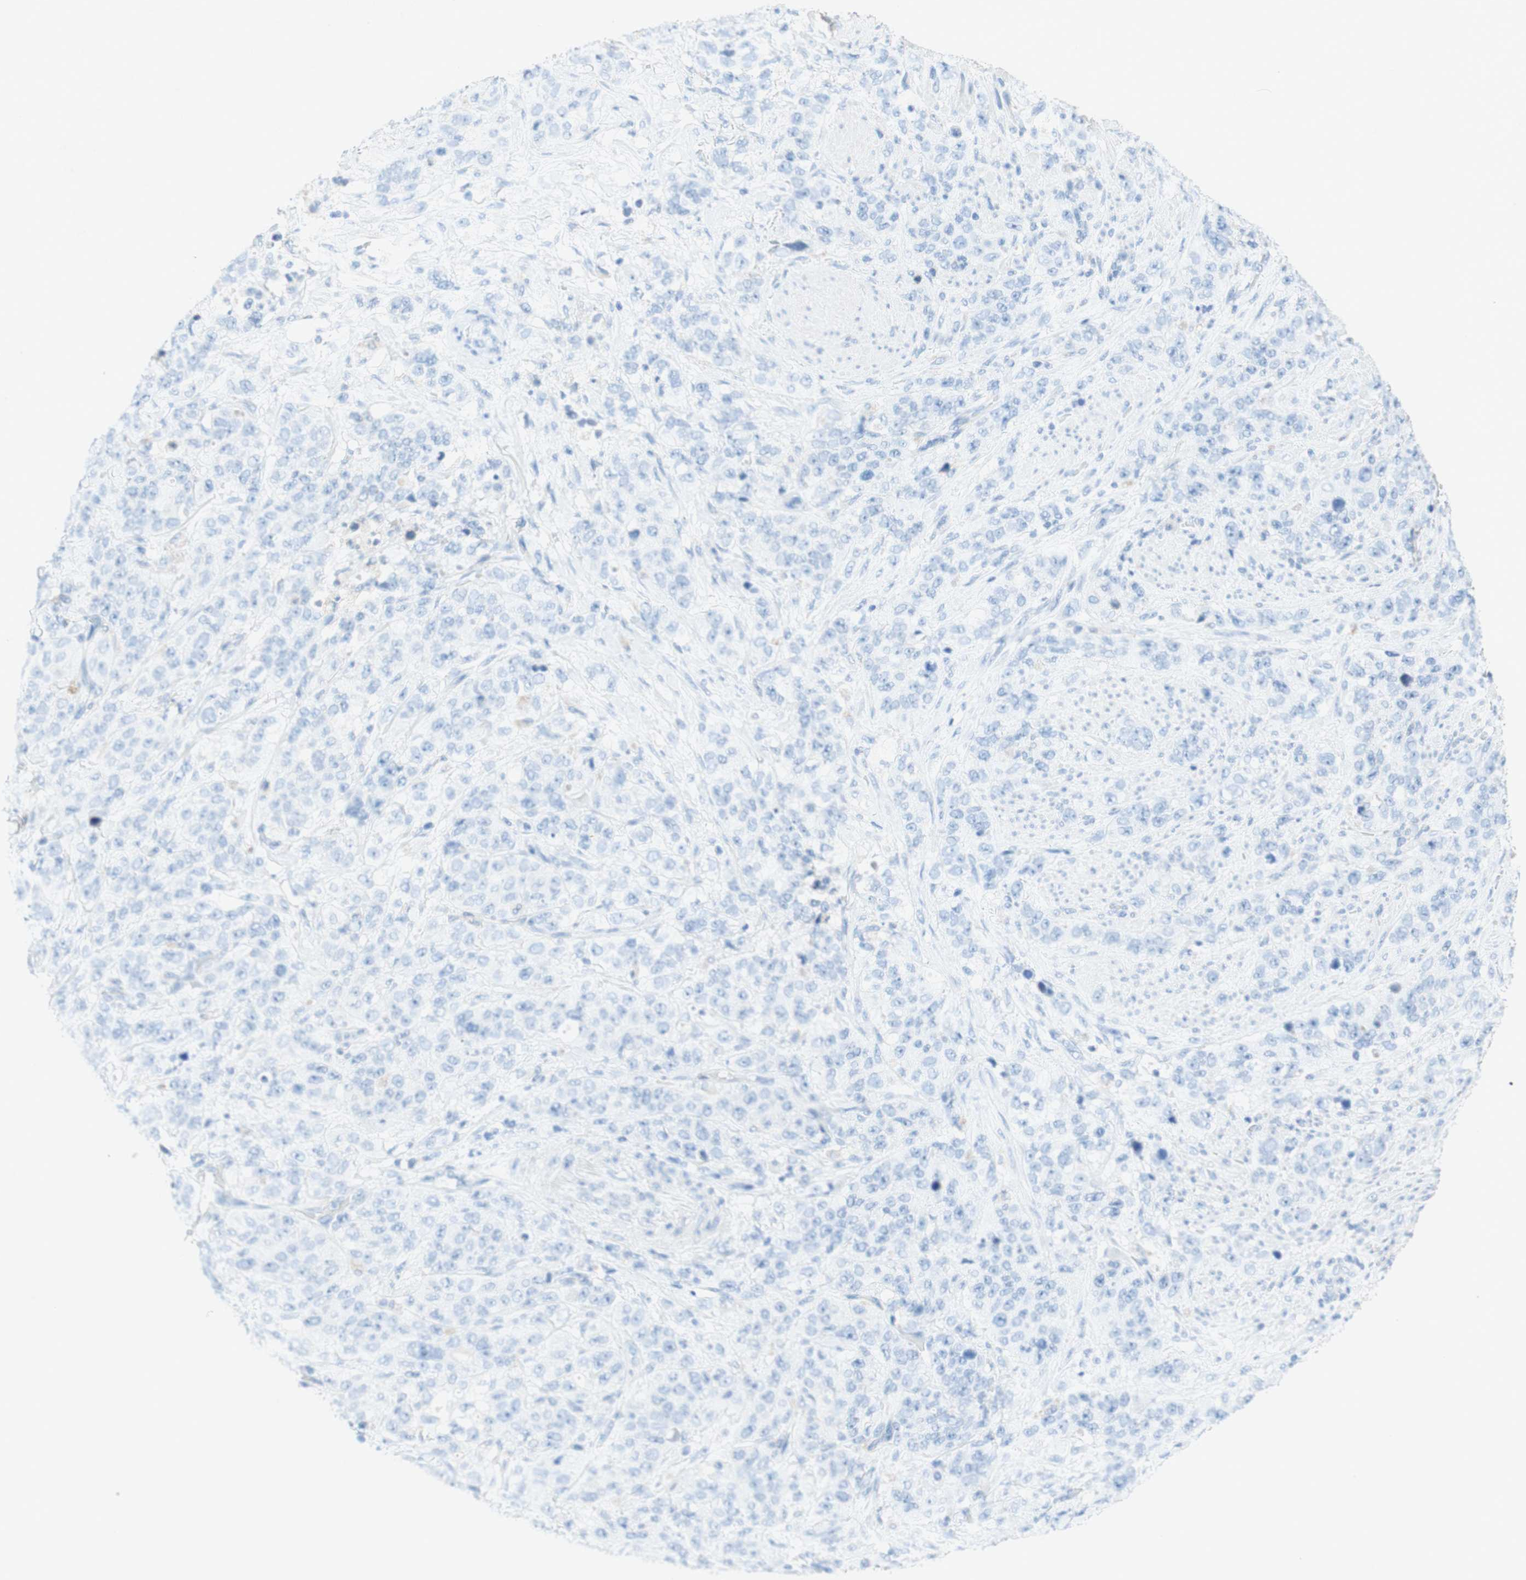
{"staining": {"intensity": "negative", "quantity": "none", "location": "none"}, "tissue": "stomach cancer", "cell_type": "Tumor cells", "image_type": "cancer", "snomed": [{"axis": "morphology", "description": "Adenocarcinoma, NOS"}, {"axis": "topography", "description": "Stomach"}], "caption": "IHC of adenocarcinoma (stomach) demonstrates no staining in tumor cells.", "gene": "POLR2J3", "patient": {"sex": "male", "age": 48}}